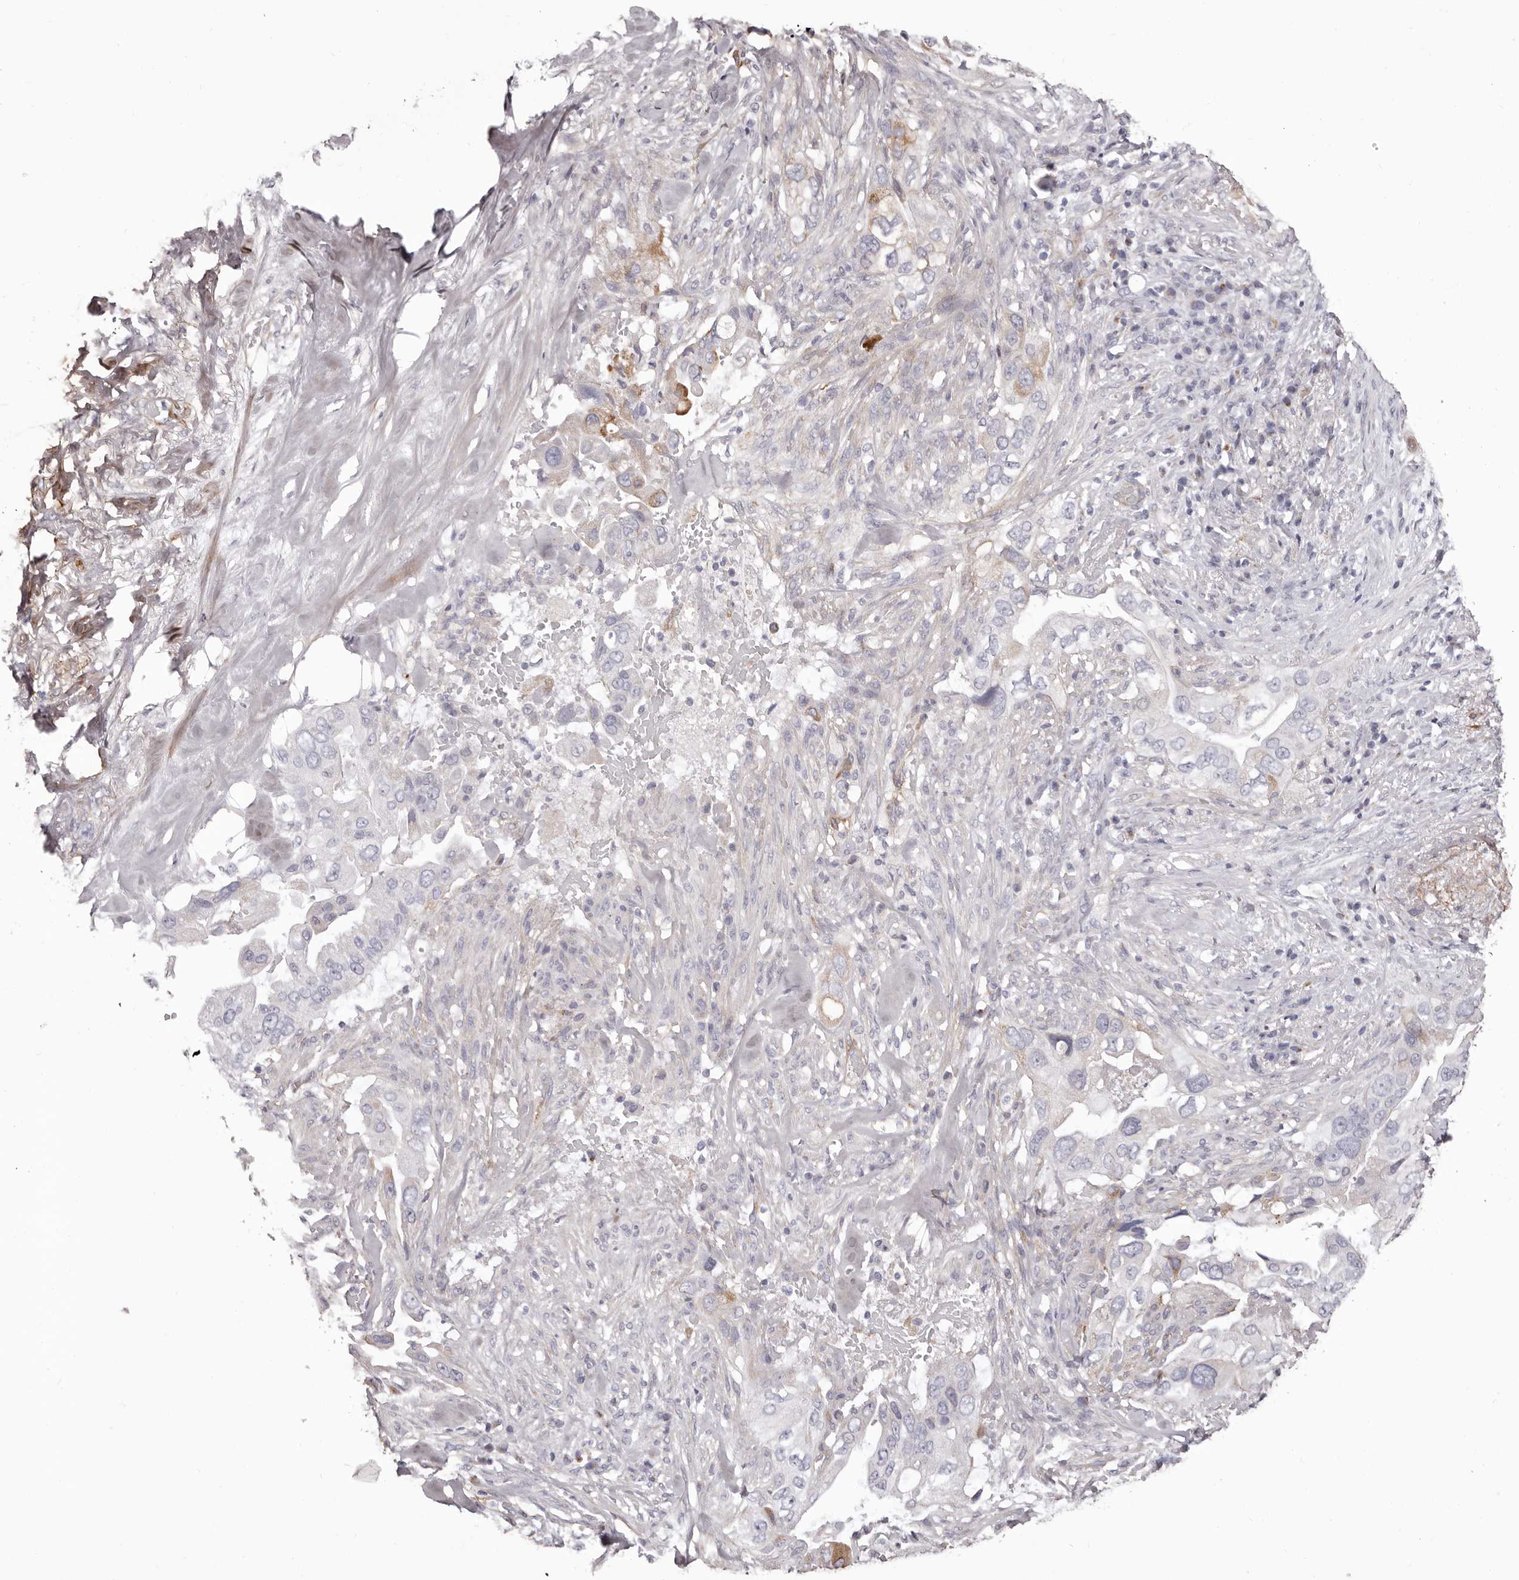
{"staining": {"intensity": "negative", "quantity": "none", "location": "none"}, "tissue": "pancreatic cancer", "cell_type": "Tumor cells", "image_type": "cancer", "snomed": [{"axis": "morphology", "description": "Inflammation, NOS"}, {"axis": "morphology", "description": "Adenocarcinoma, NOS"}, {"axis": "topography", "description": "Pancreas"}], "caption": "DAB immunohistochemical staining of pancreatic cancer (adenocarcinoma) shows no significant positivity in tumor cells.", "gene": "COL6A1", "patient": {"sex": "female", "age": 56}}